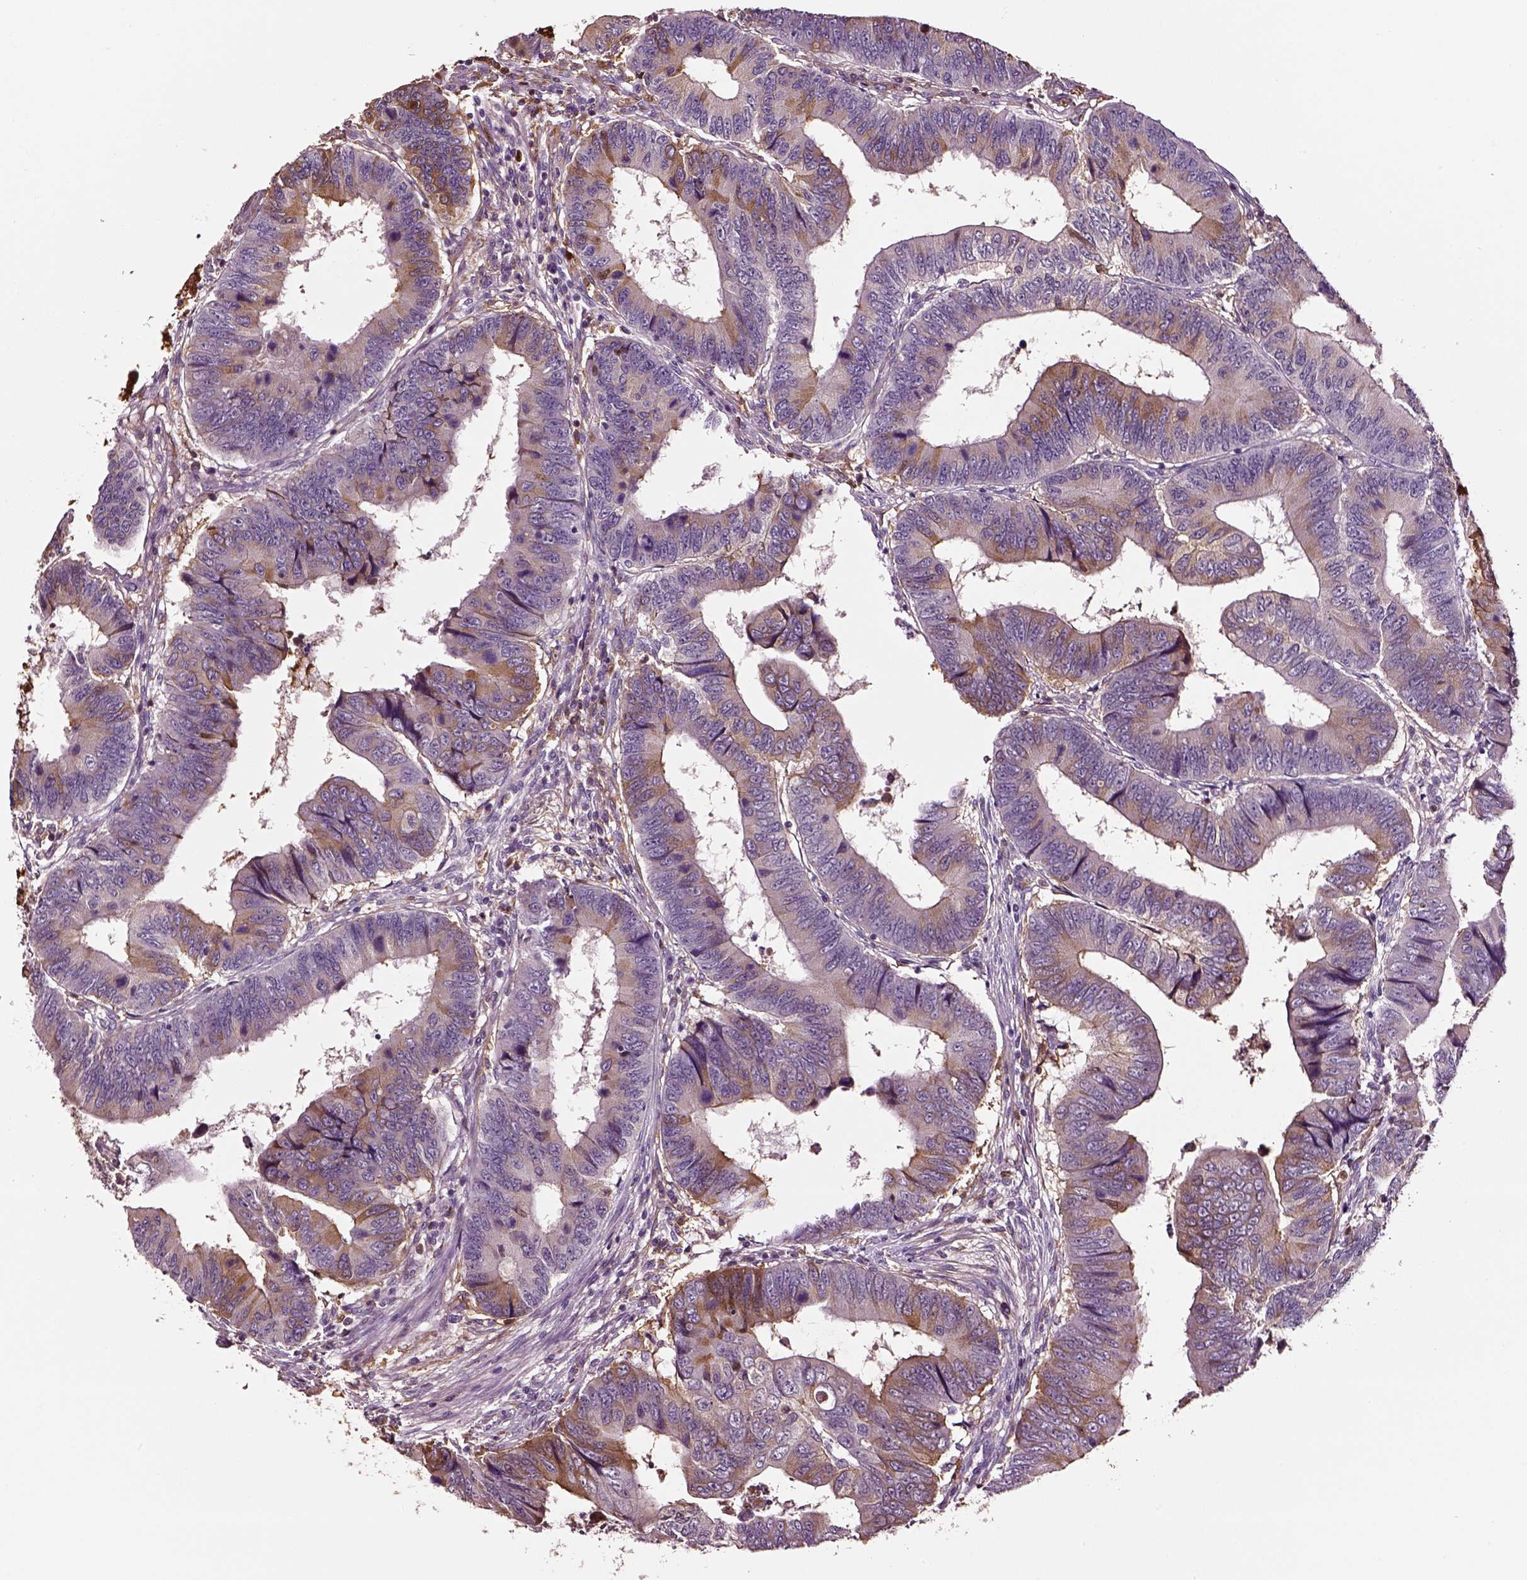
{"staining": {"intensity": "moderate", "quantity": "<25%", "location": "cytoplasmic/membranous"}, "tissue": "colorectal cancer", "cell_type": "Tumor cells", "image_type": "cancer", "snomed": [{"axis": "morphology", "description": "Adenocarcinoma, NOS"}, {"axis": "topography", "description": "Colon"}], "caption": "Colorectal cancer tissue displays moderate cytoplasmic/membranous staining in about <25% of tumor cells", "gene": "TF", "patient": {"sex": "male", "age": 53}}